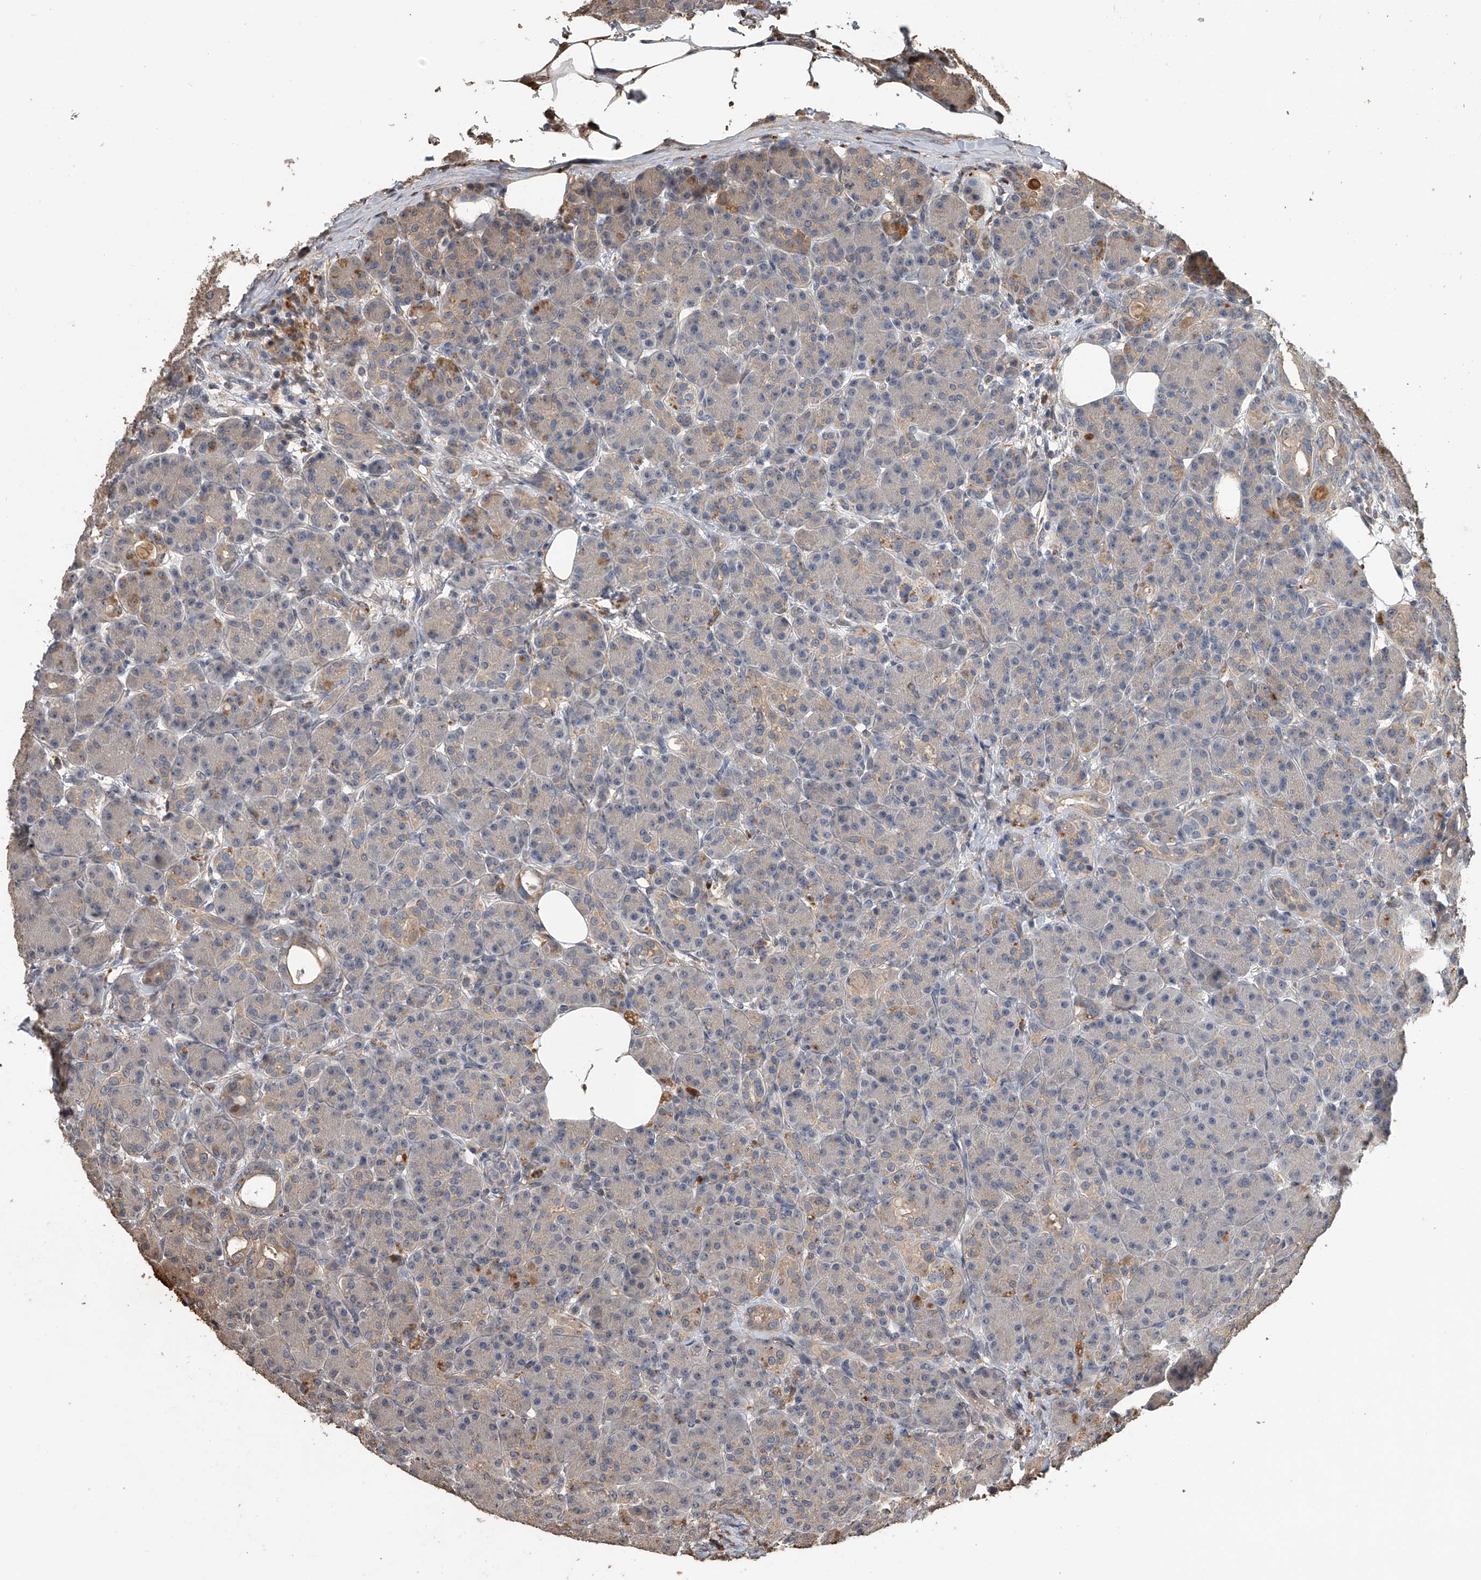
{"staining": {"intensity": "moderate", "quantity": "<25%", "location": "cytoplasmic/membranous"}, "tissue": "pancreas", "cell_type": "Exocrine glandular cells", "image_type": "normal", "snomed": [{"axis": "morphology", "description": "Normal tissue, NOS"}, {"axis": "topography", "description": "Pancreas"}], "caption": "About <25% of exocrine glandular cells in normal pancreas demonstrate moderate cytoplasmic/membranous protein staining as visualized by brown immunohistochemical staining.", "gene": "DOCK9", "patient": {"sex": "male", "age": 63}}